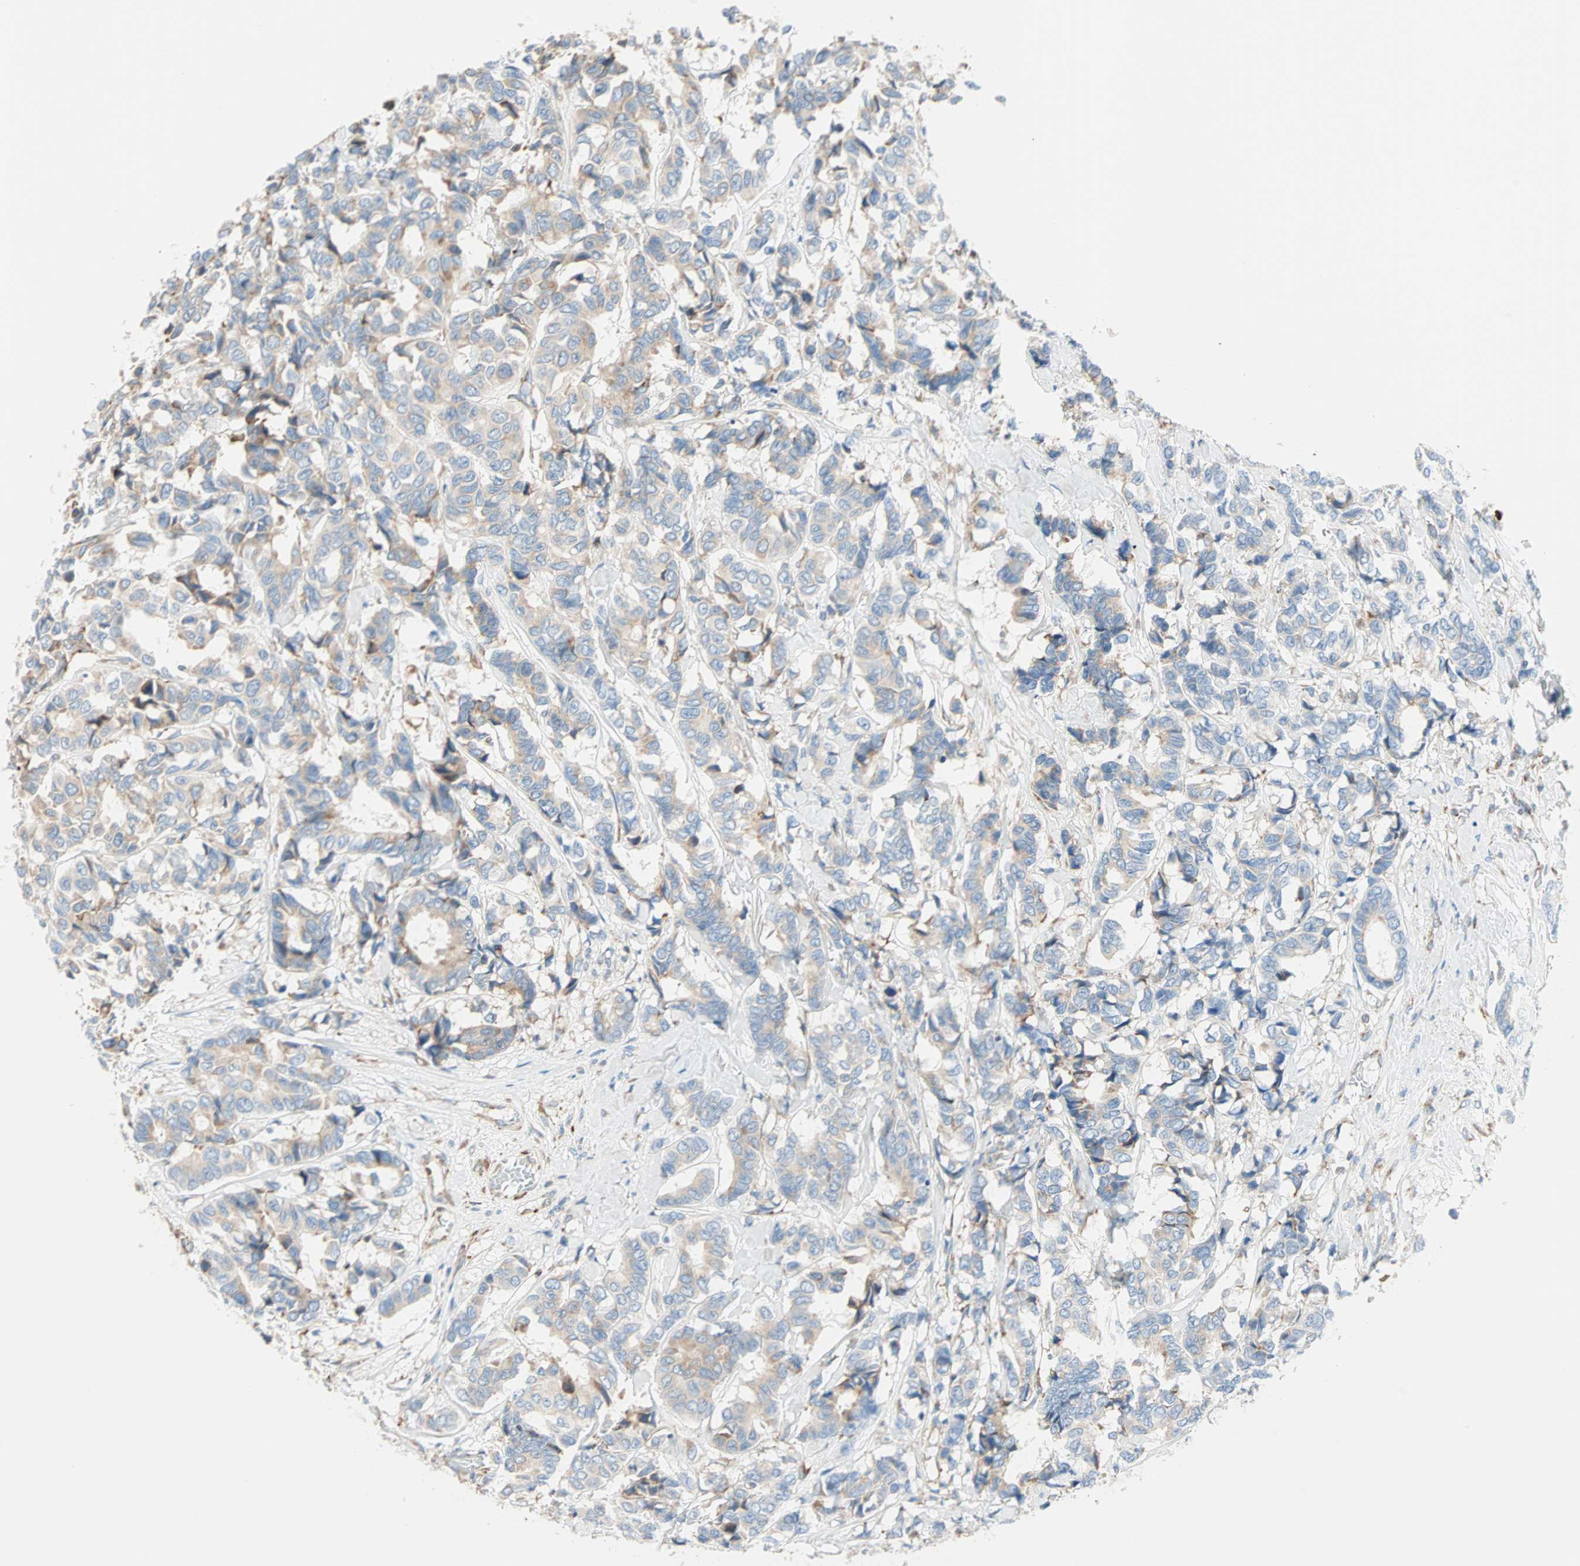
{"staining": {"intensity": "weak", "quantity": ">75%", "location": "cytoplasmic/membranous"}, "tissue": "breast cancer", "cell_type": "Tumor cells", "image_type": "cancer", "snomed": [{"axis": "morphology", "description": "Duct carcinoma"}, {"axis": "topography", "description": "Breast"}], "caption": "DAB (3,3'-diaminobenzidine) immunohistochemical staining of breast cancer (intraductal carcinoma) displays weak cytoplasmic/membranous protein positivity in approximately >75% of tumor cells.", "gene": "PLCXD1", "patient": {"sex": "female", "age": 87}}